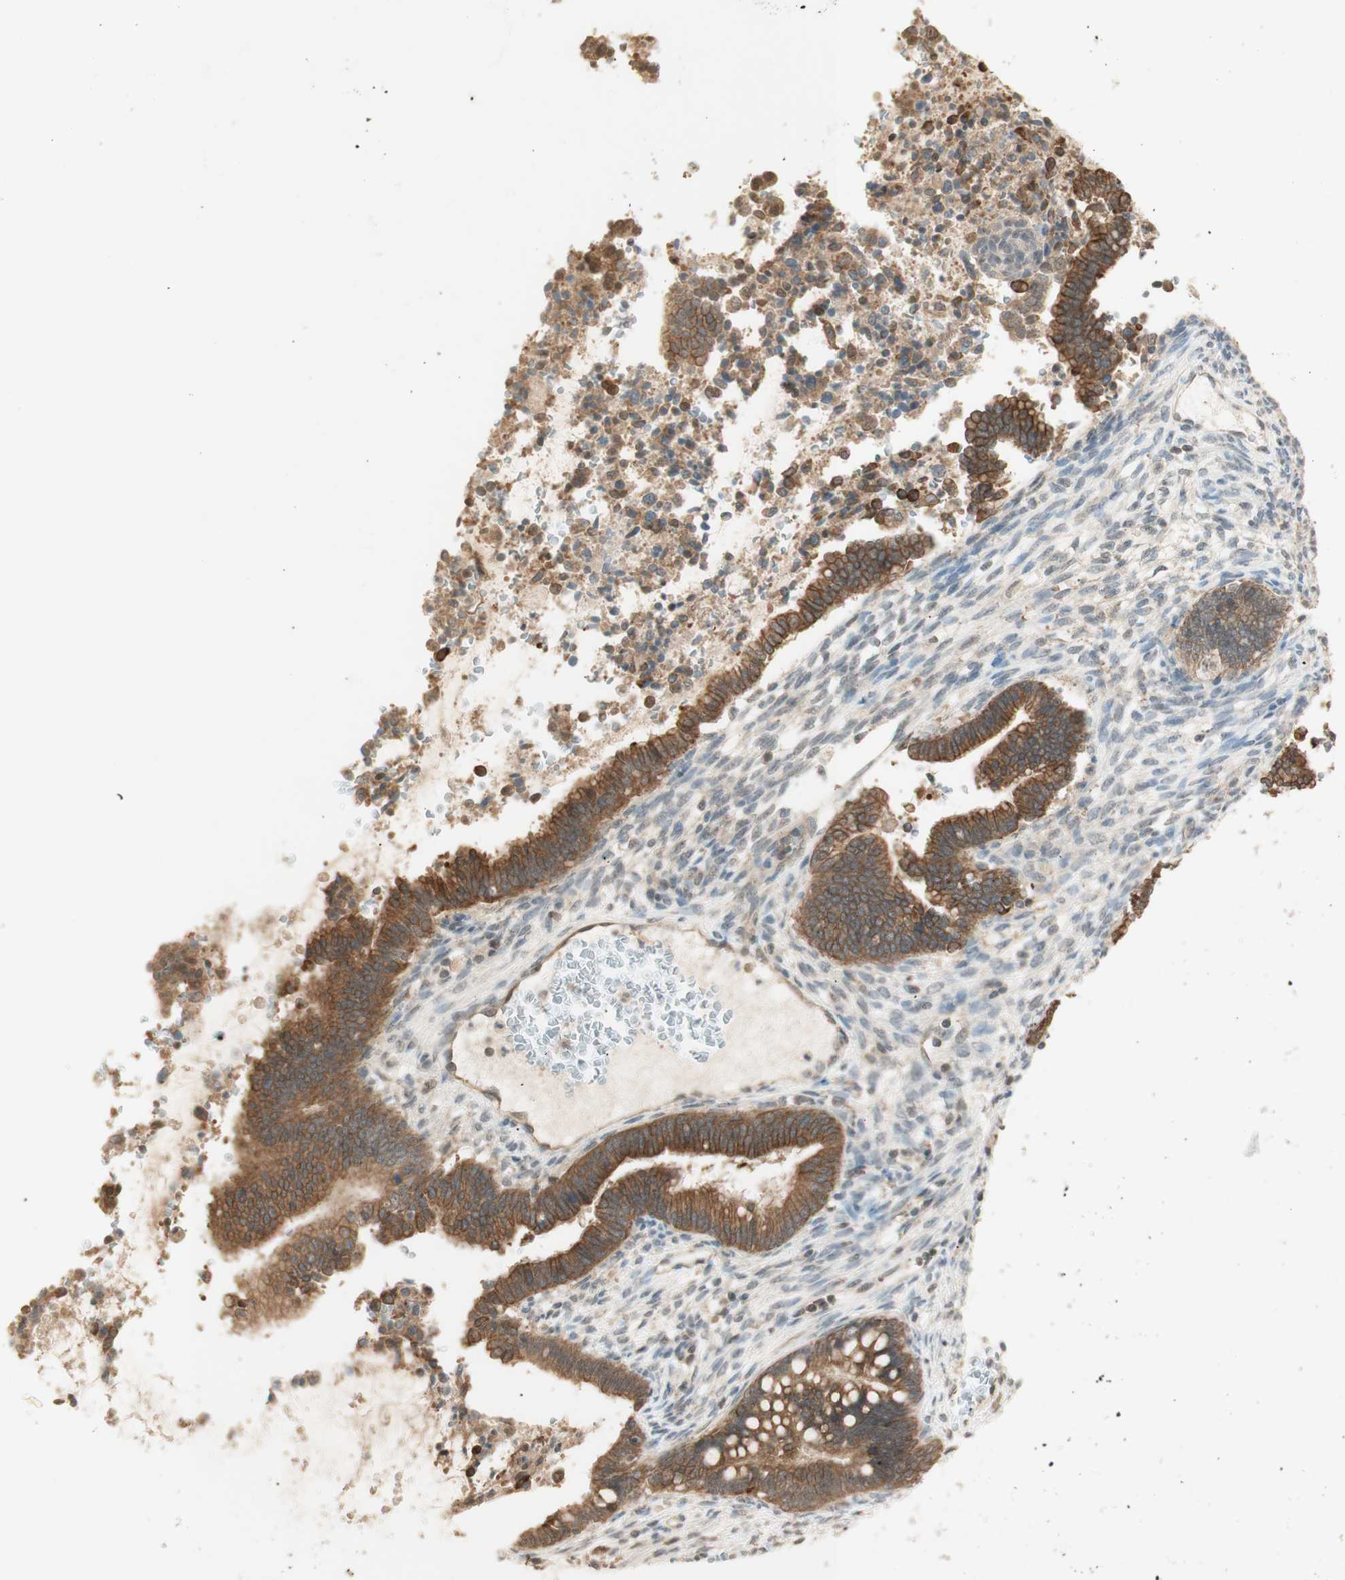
{"staining": {"intensity": "moderate", "quantity": ">75%", "location": "cytoplasmic/membranous"}, "tissue": "cervical cancer", "cell_type": "Tumor cells", "image_type": "cancer", "snomed": [{"axis": "morphology", "description": "Adenocarcinoma, NOS"}, {"axis": "topography", "description": "Cervix"}], "caption": "Immunohistochemistry (IHC) histopathology image of human cervical adenocarcinoma stained for a protein (brown), which shows medium levels of moderate cytoplasmic/membranous positivity in approximately >75% of tumor cells.", "gene": "SPINT2", "patient": {"sex": "female", "age": 44}}